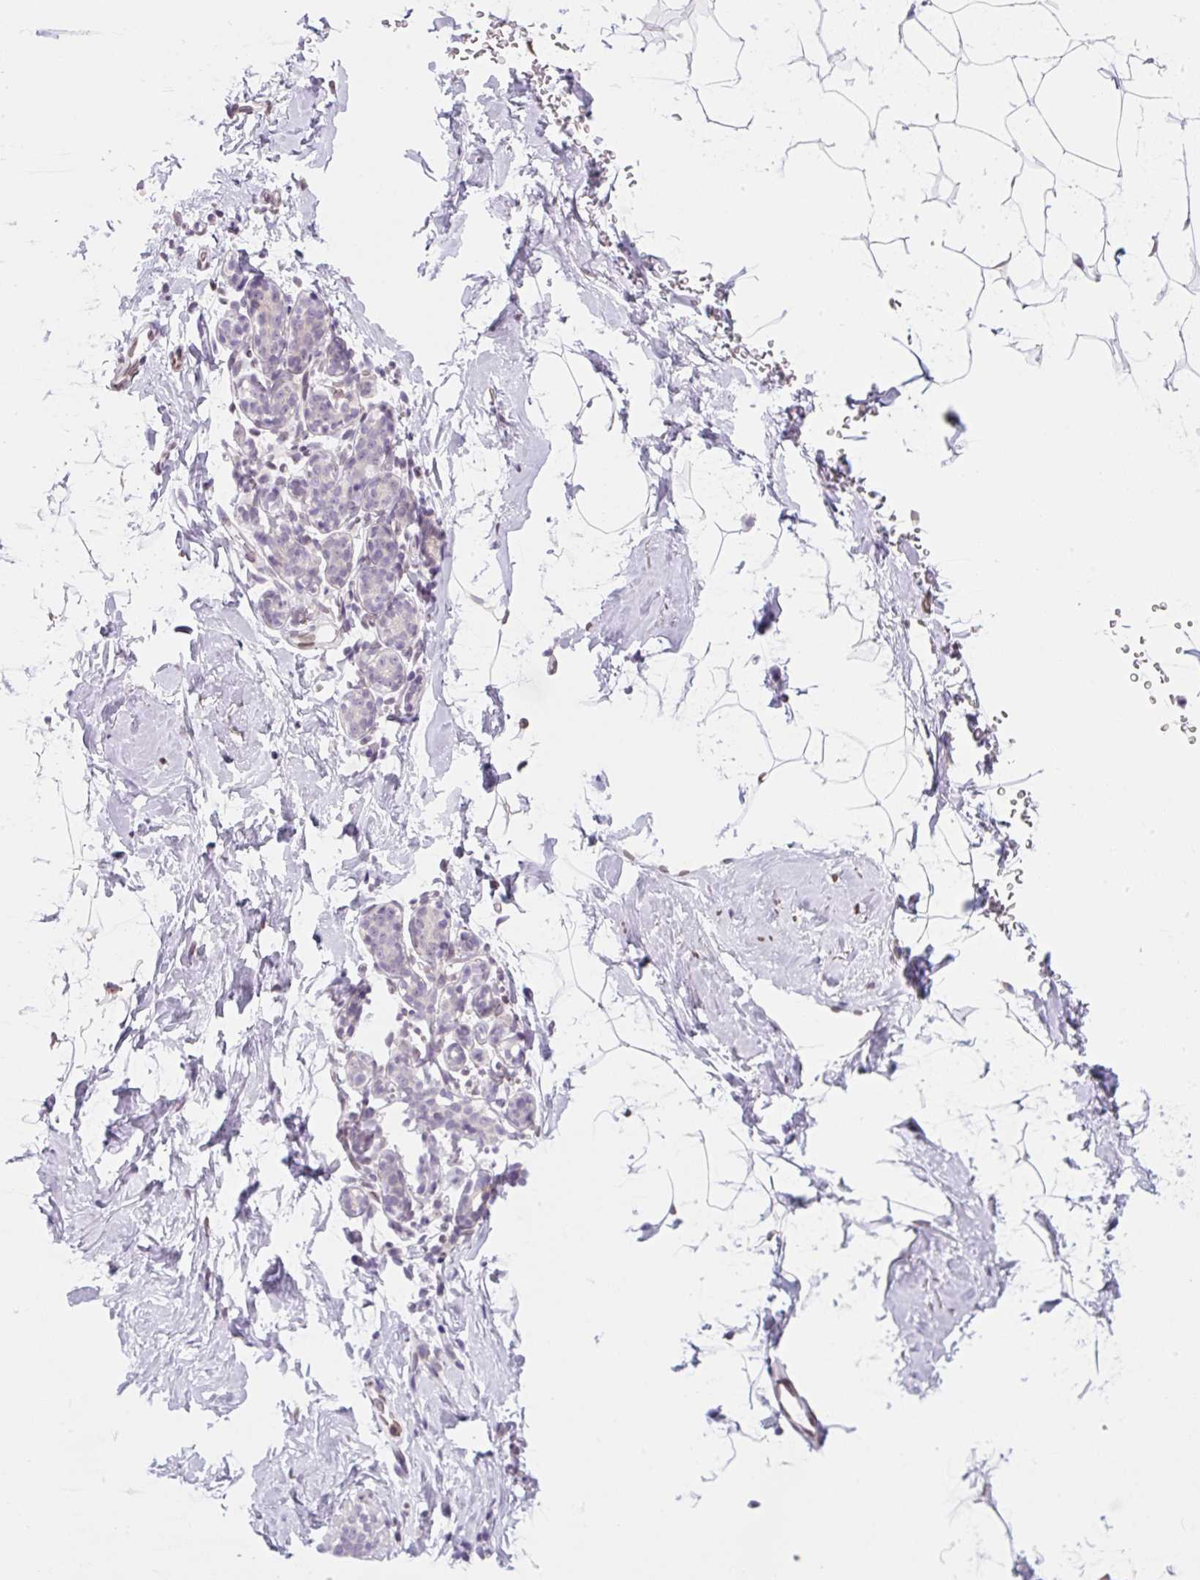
{"staining": {"intensity": "negative", "quantity": "none", "location": "none"}, "tissue": "breast", "cell_type": "Adipocytes", "image_type": "normal", "snomed": [{"axis": "morphology", "description": "Normal tissue, NOS"}, {"axis": "topography", "description": "Breast"}], "caption": "An image of breast stained for a protein reveals no brown staining in adipocytes. Brightfield microscopy of immunohistochemistry stained with DAB (3,3'-diaminobenzidine) (brown) and hematoxylin (blue), captured at high magnification.", "gene": "SYNE3", "patient": {"sex": "female", "age": 32}}